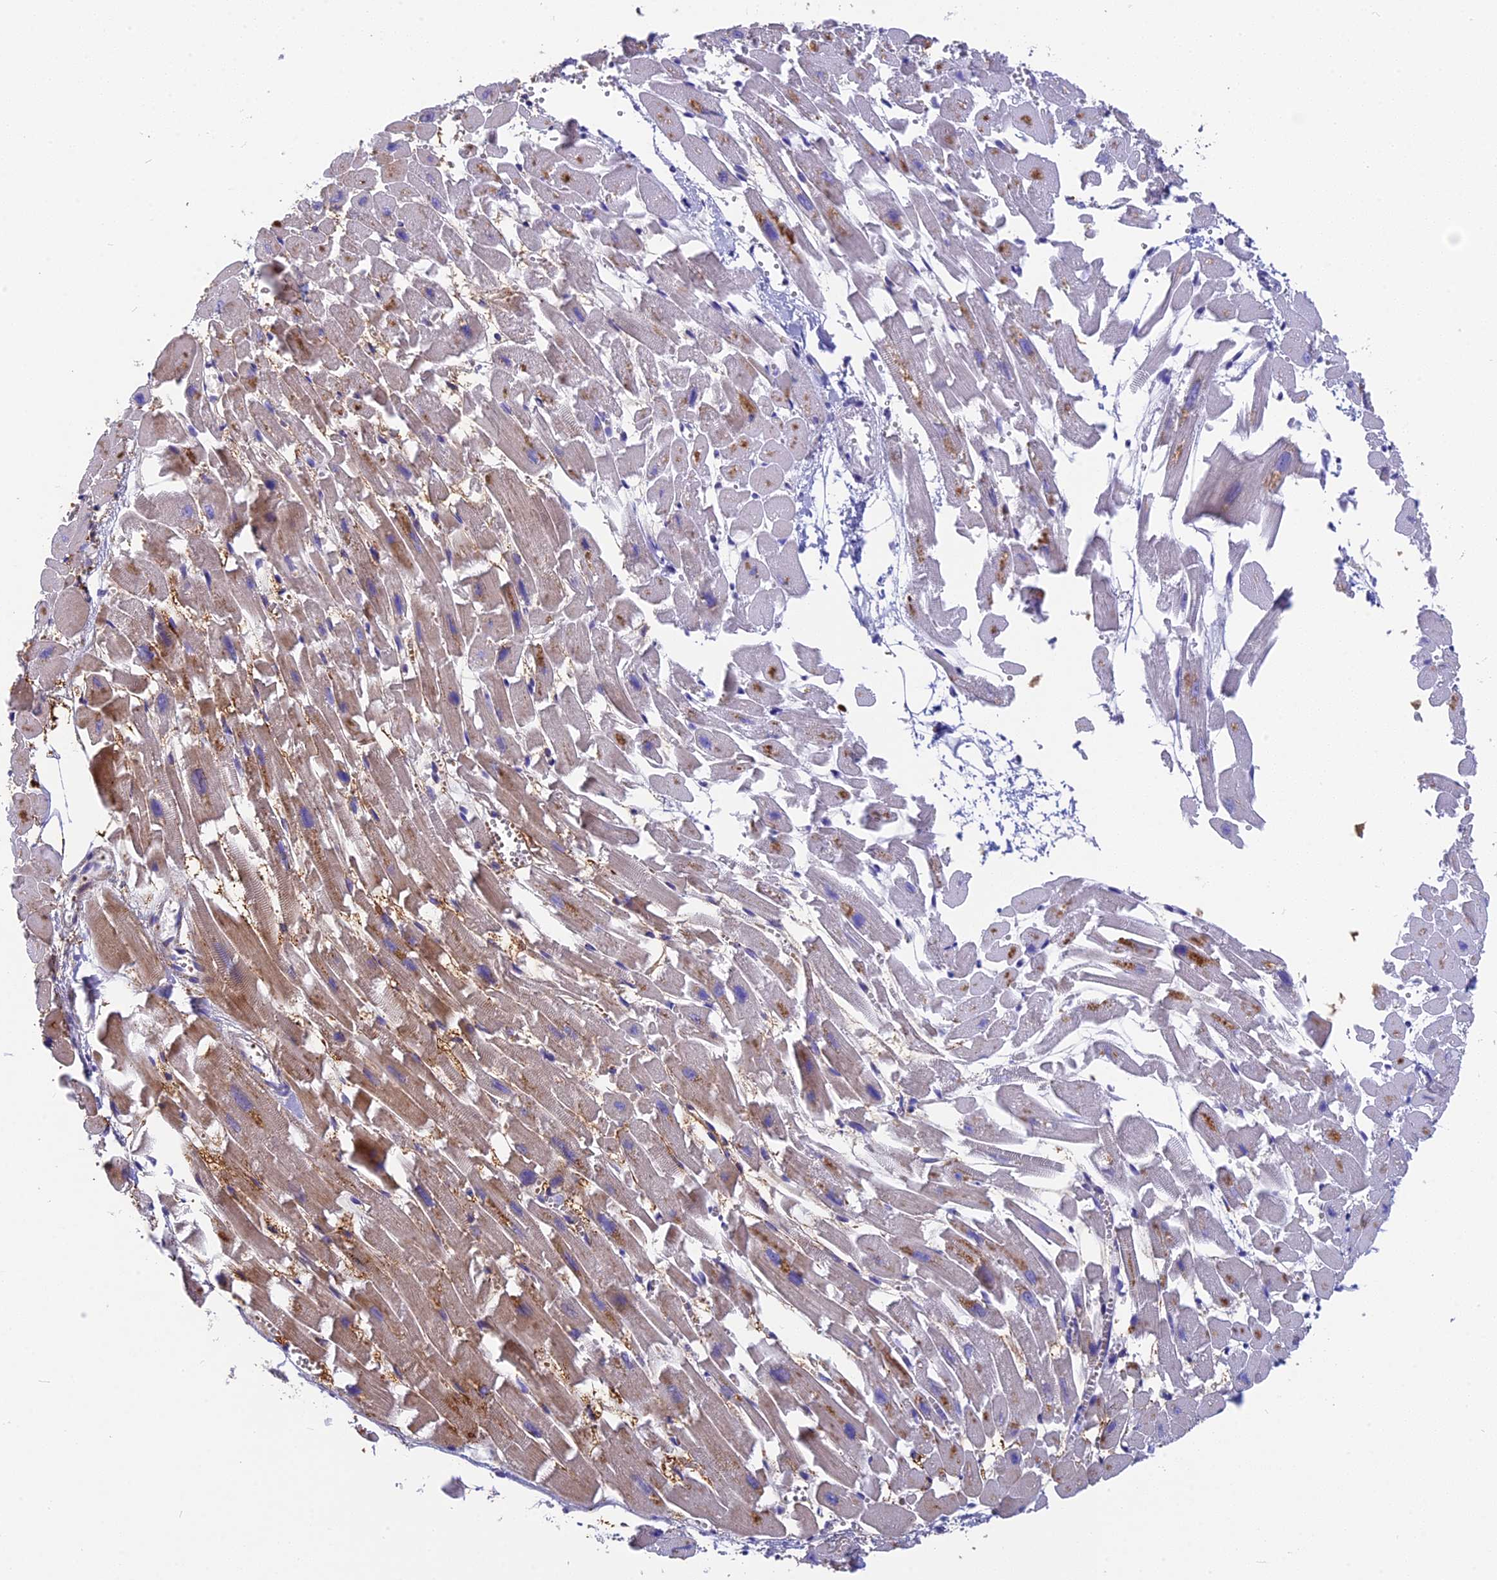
{"staining": {"intensity": "strong", "quantity": "25%-75%", "location": "cytoplasmic/membranous,nuclear"}, "tissue": "heart muscle", "cell_type": "Cardiomyocytes", "image_type": "normal", "snomed": [{"axis": "morphology", "description": "Normal tissue, NOS"}, {"axis": "topography", "description": "Heart"}], "caption": "Cardiomyocytes display high levels of strong cytoplasmic/membranous,nuclear positivity in approximately 25%-75% of cells in normal heart muscle. The staining was performed using DAB (3,3'-diaminobenzidine) to visualize the protein expression in brown, while the nuclei were stained in blue with hematoxylin (Magnification: 20x).", "gene": "NKPD1", "patient": {"sex": "female", "age": 64}}